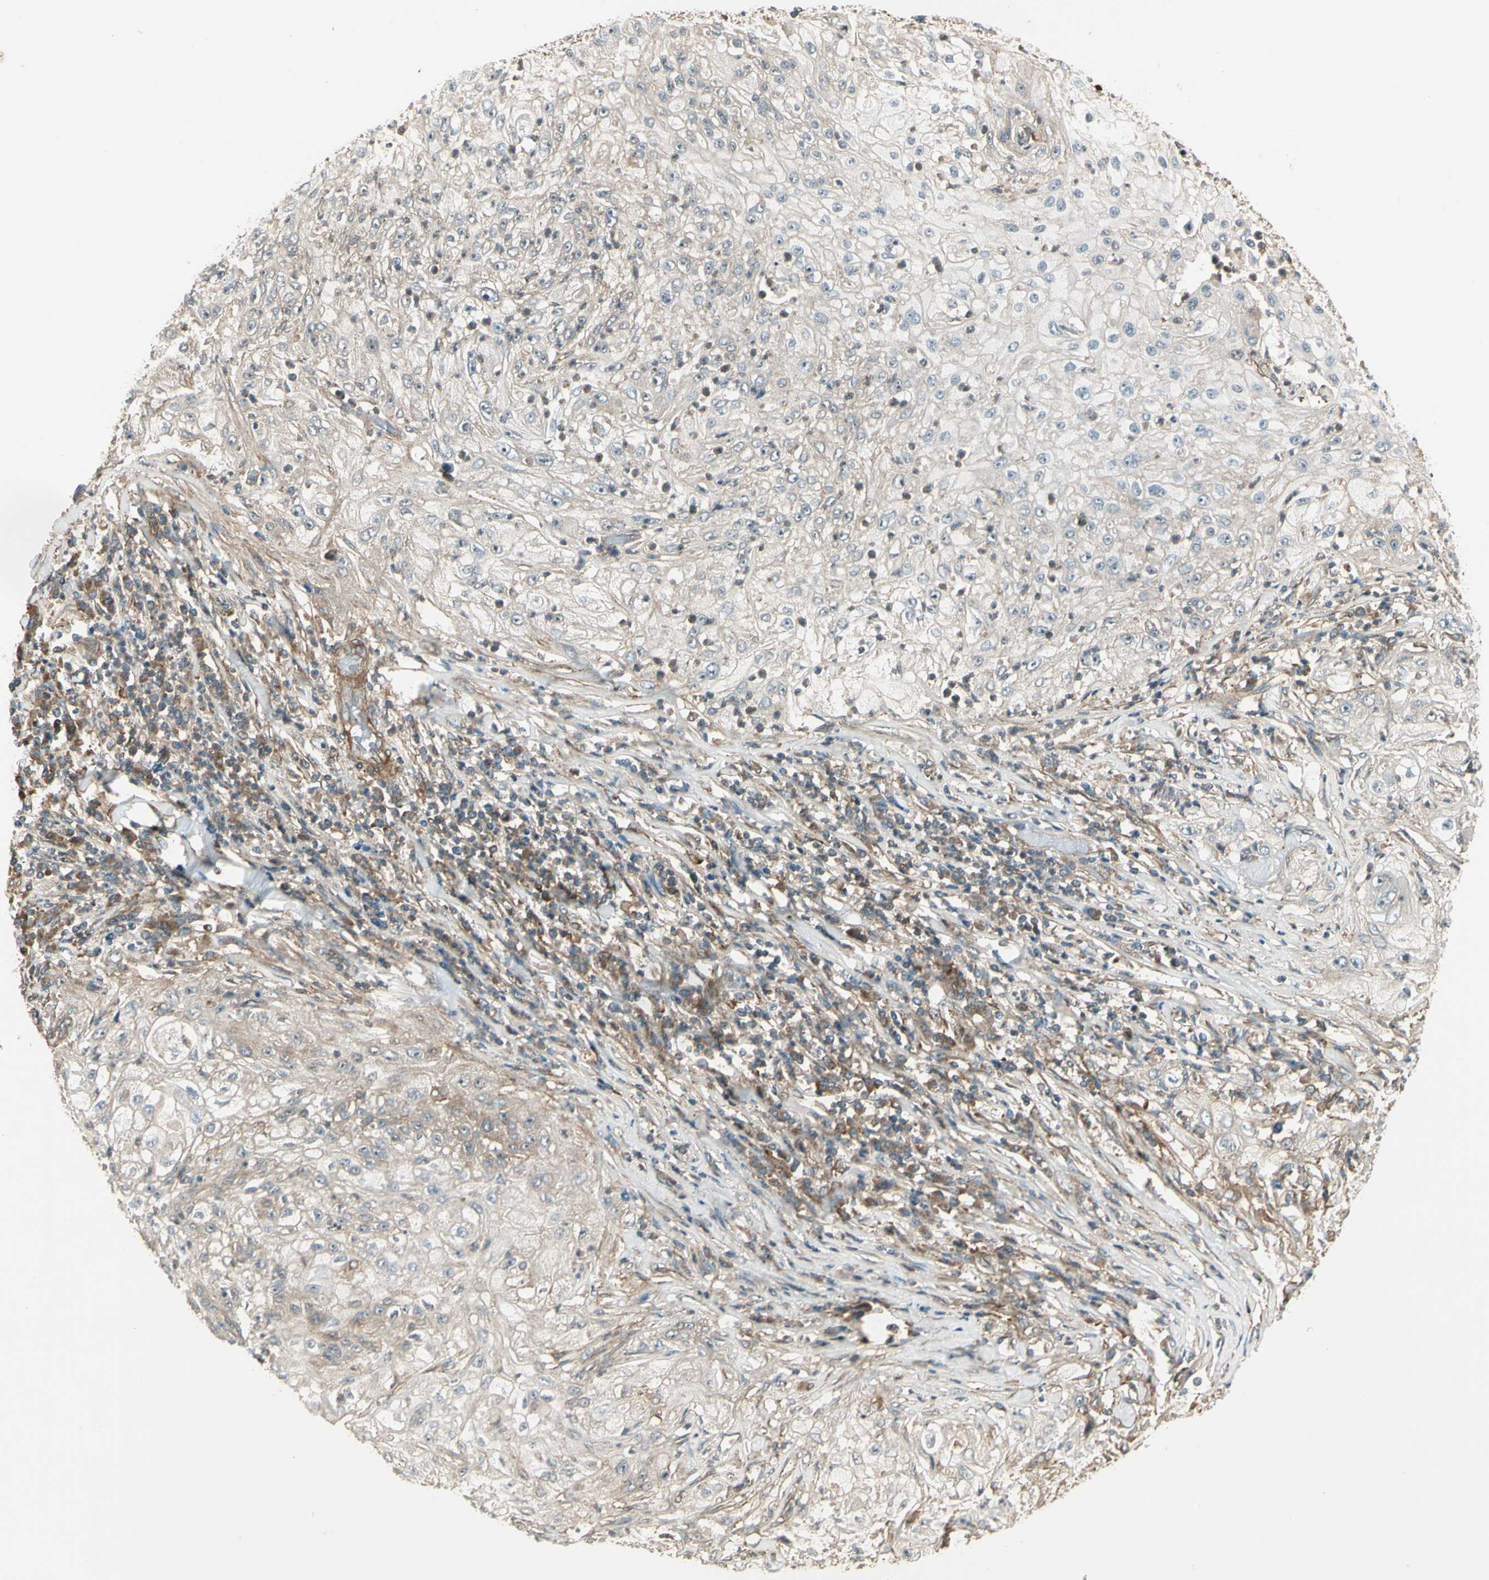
{"staining": {"intensity": "weak", "quantity": "25%-75%", "location": "cytoplasmic/membranous"}, "tissue": "lung cancer", "cell_type": "Tumor cells", "image_type": "cancer", "snomed": [{"axis": "morphology", "description": "Inflammation, NOS"}, {"axis": "morphology", "description": "Squamous cell carcinoma, NOS"}, {"axis": "topography", "description": "Lymph node"}, {"axis": "topography", "description": "Soft tissue"}, {"axis": "topography", "description": "Lung"}], "caption": "This photomicrograph shows immunohistochemistry staining of lung squamous cell carcinoma, with low weak cytoplasmic/membranous expression in about 25%-75% of tumor cells.", "gene": "FKBP15", "patient": {"sex": "male", "age": 66}}